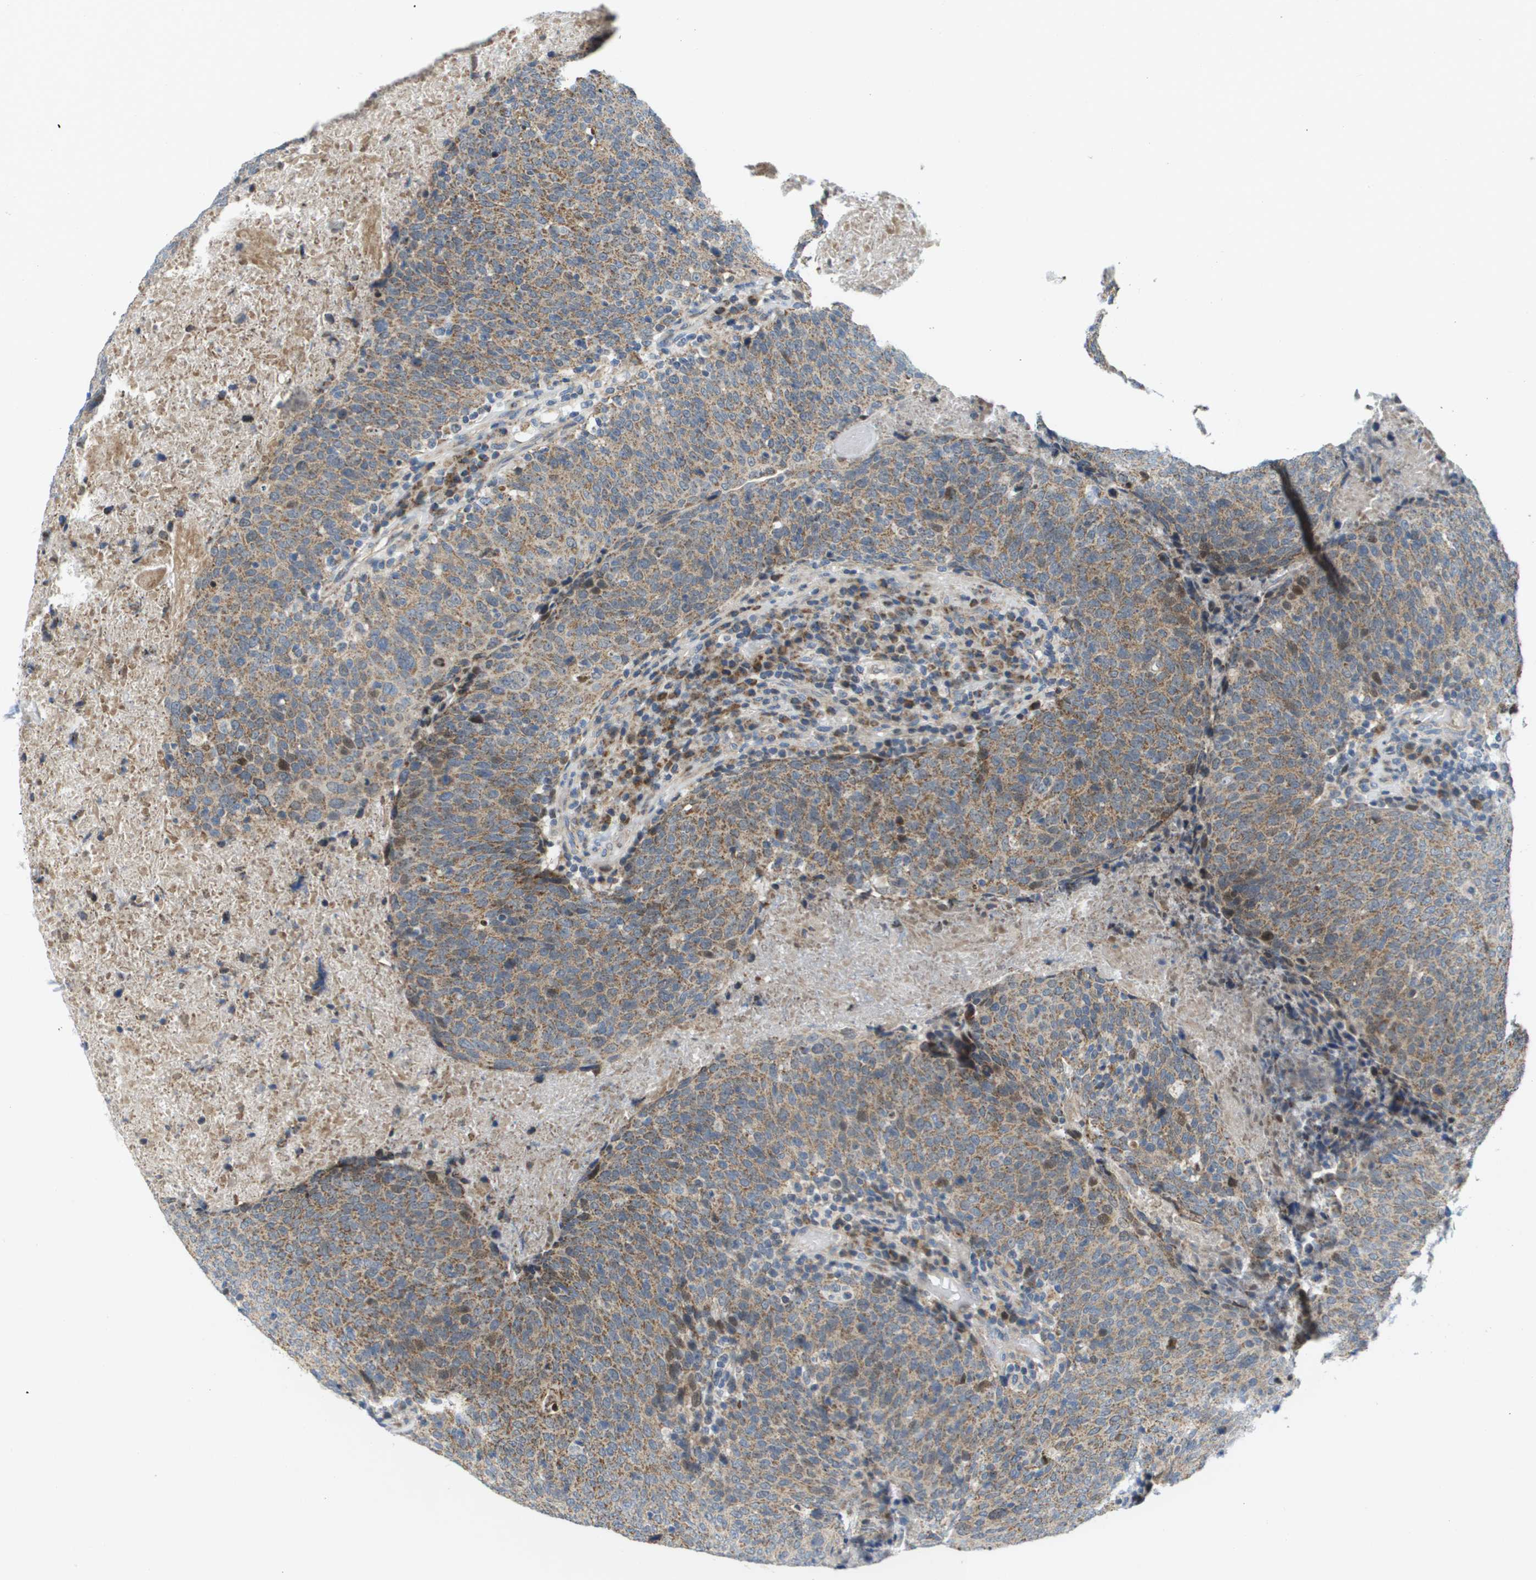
{"staining": {"intensity": "weak", "quantity": ">75%", "location": "cytoplasmic/membranous"}, "tissue": "head and neck cancer", "cell_type": "Tumor cells", "image_type": "cancer", "snomed": [{"axis": "morphology", "description": "Squamous cell carcinoma, NOS"}, {"axis": "morphology", "description": "Squamous cell carcinoma, metastatic, NOS"}, {"axis": "topography", "description": "Lymph node"}, {"axis": "topography", "description": "Head-Neck"}], "caption": "A histopathology image of human head and neck cancer stained for a protein displays weak cytoplasmic/membranous brown staining in tumor cells. (Brightfield microscopy of DAB IHC at high magnification).", "gene": "KRT23", "patient": {"sex": "male", "age": 62}}